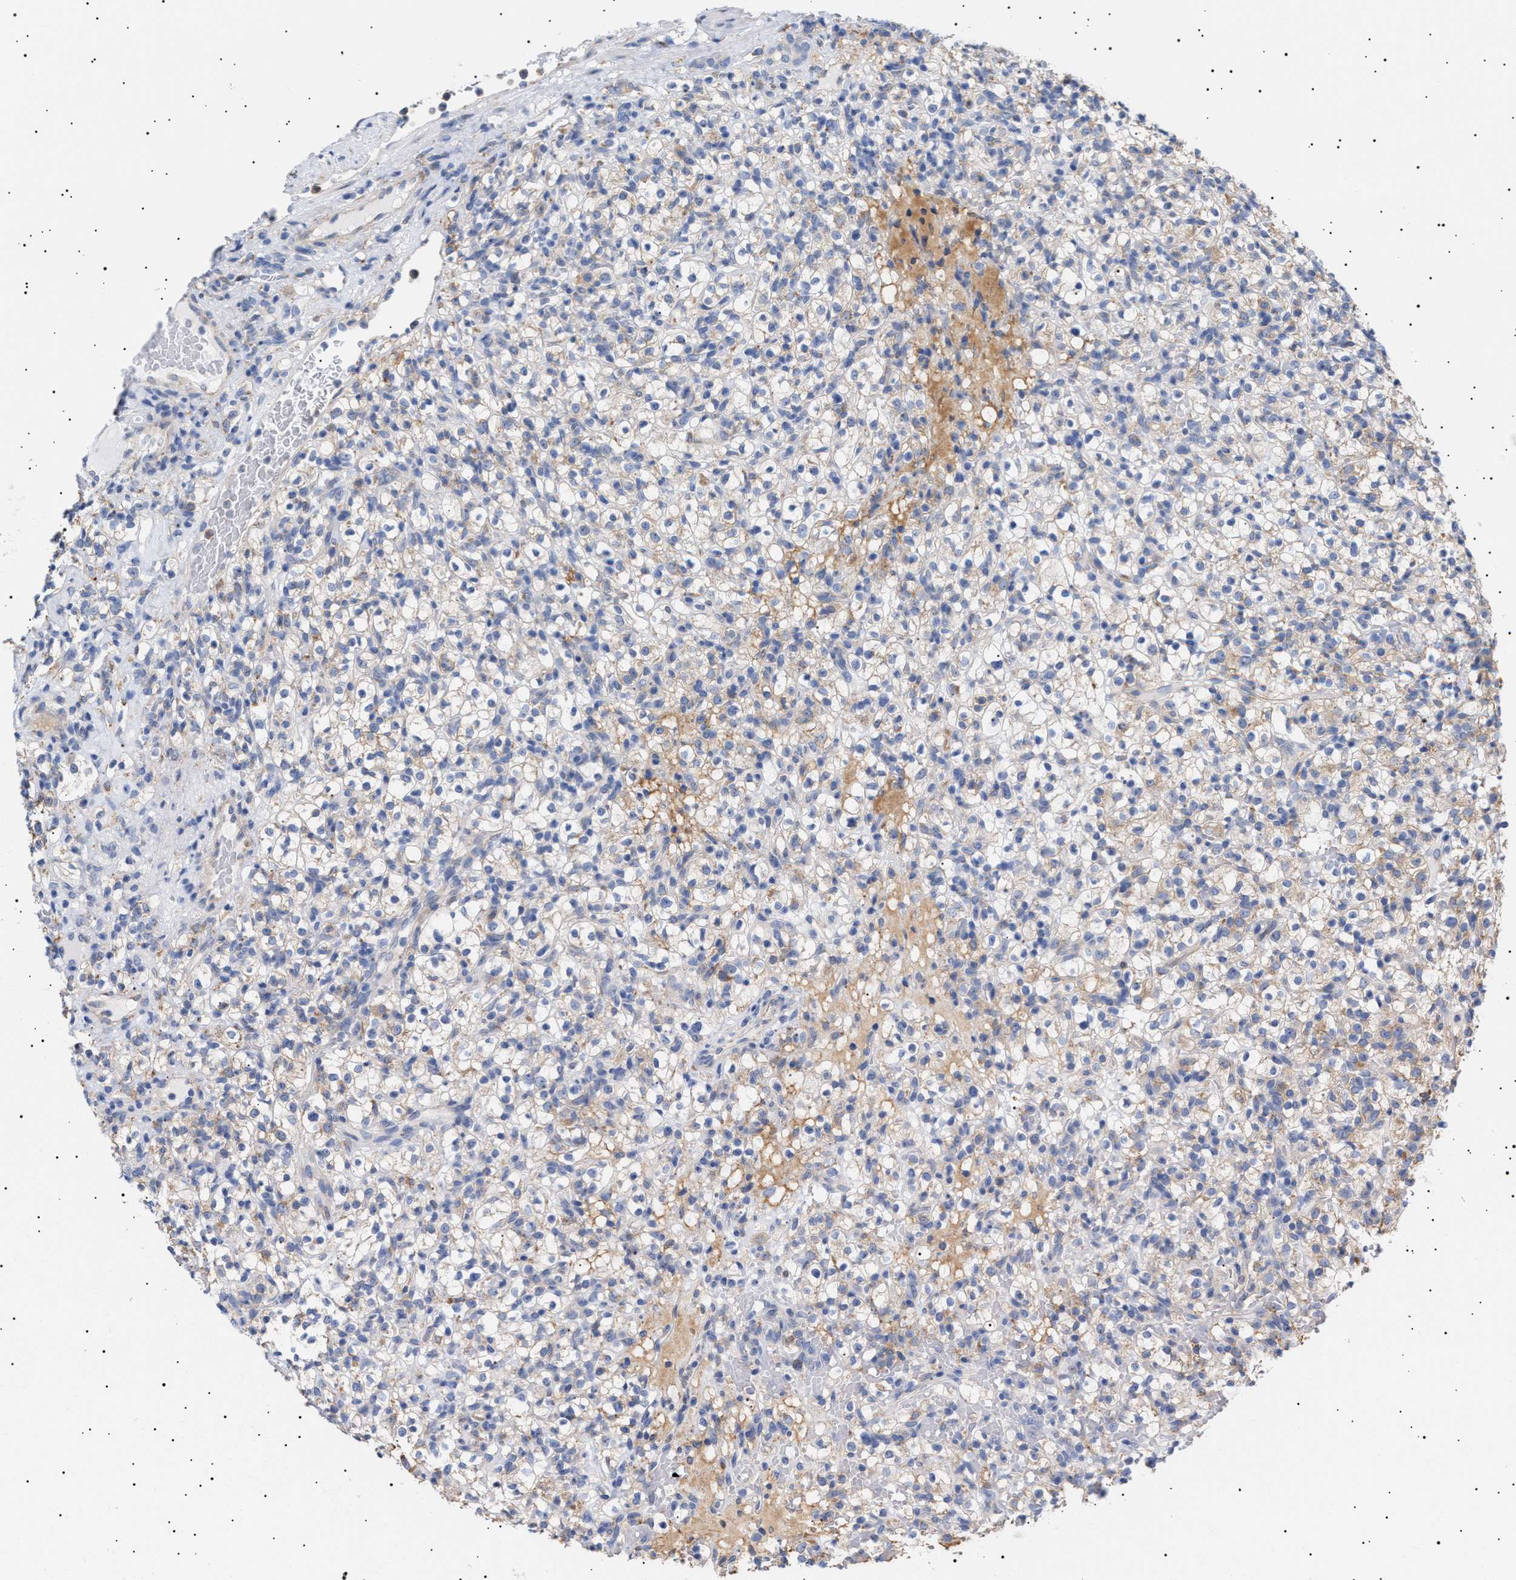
{"staining": {"intensity": "moderate", "quantity": "25%-75%", "location": "cytoplasmic/membranous"}, "tissue": "renal cancer", "cell_type": "Tumor cells", "image_type": "cancer", "snomed": [{"axis": "morphology", "description": "Normal tissue, NOS"}, {"axis": "morphology", "description": "Adenocarcinoma, NOS"}, {"axis": "topography", "description": "Kidney"}], "caption": "Human adenocarcinoma (renal) stained with a protein marker displays moderate staining in tumor cells.", "gene": "ERCC6L2", "patient": {"sex": "female", "age": 72}}